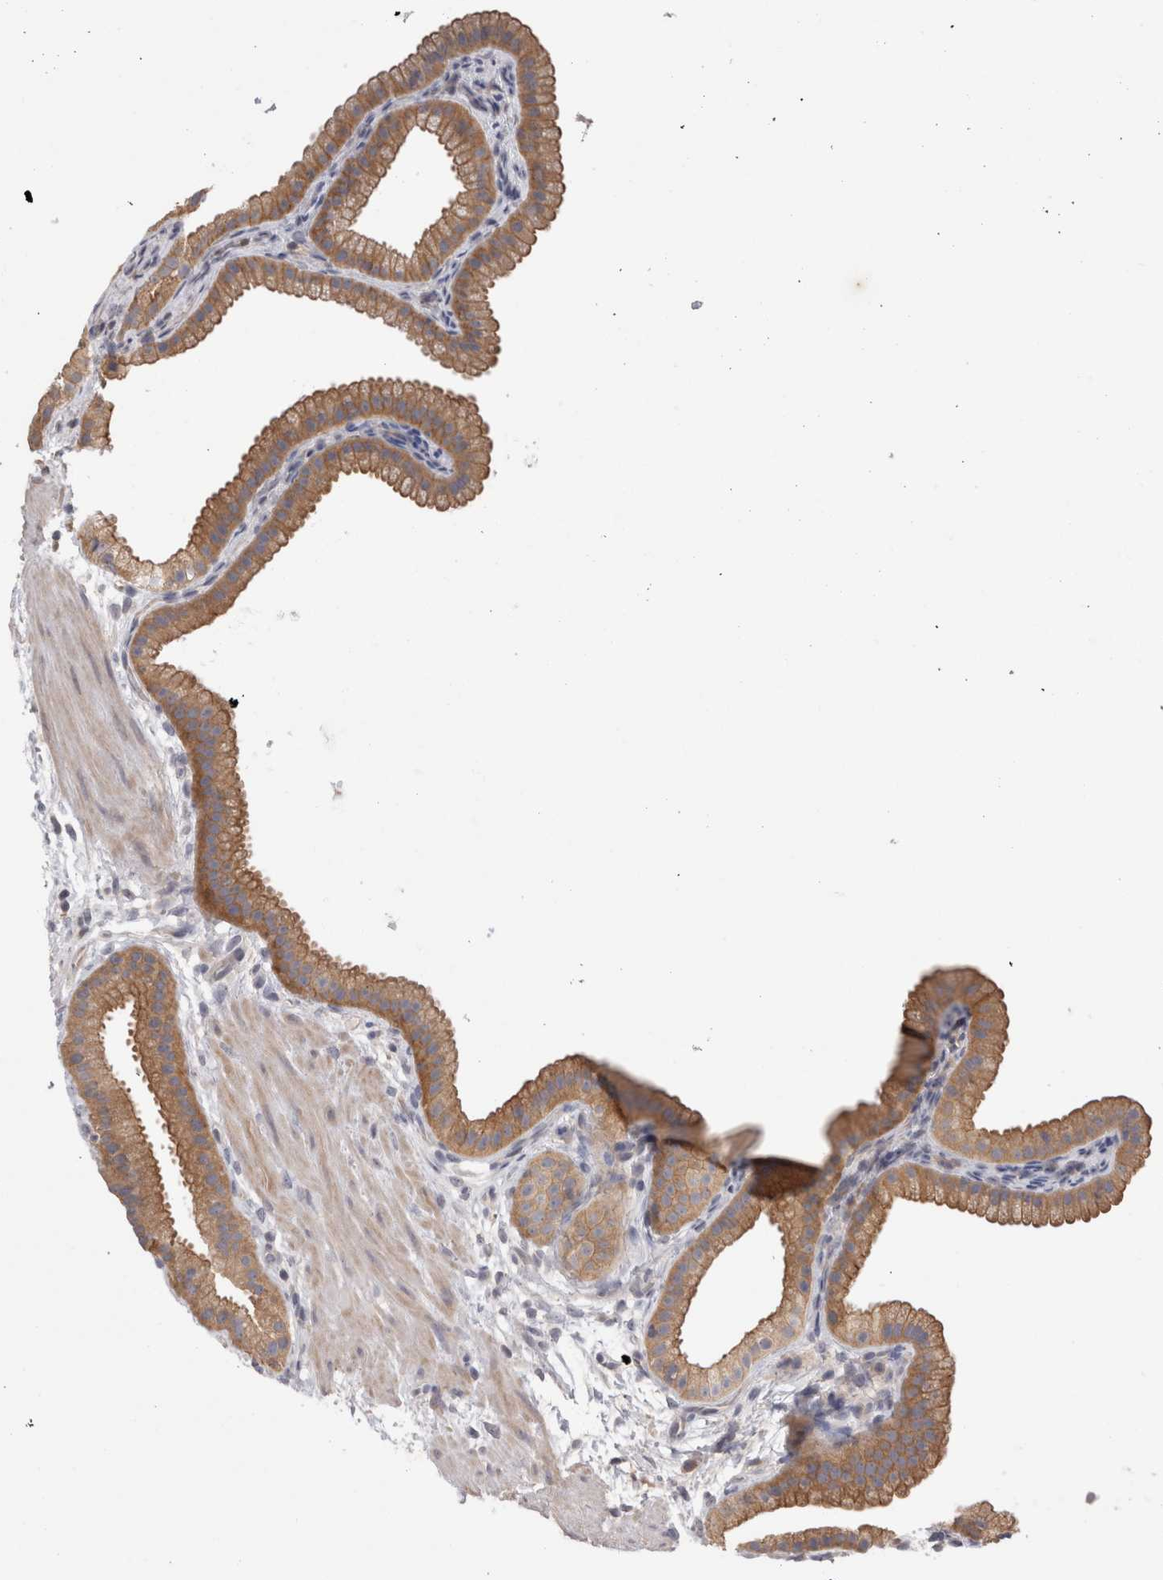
{"staining": {"intensity": "moderate", "quantity": ">75%", "location": "cytoplasmic/membranous"}, "tissue": "gallbladder", "cell_type": "Glandular cells", "image_type": "normal", "snomed": [{"axis": "morphology", "description": "Normal tissue, NOS"}, {"axis": "topography", "description": "Gallbladder"}], "caption": "The image shows staining of unremarkable gallbladder, revealing moderate cytoplasmic/membranous protein expression (brown color) within glandular cells. The protein of interest is shown in brown color, while the nuclei are stained blue.", "gene": "OTOR", "patient": {"sex": "female", "age": 64}}